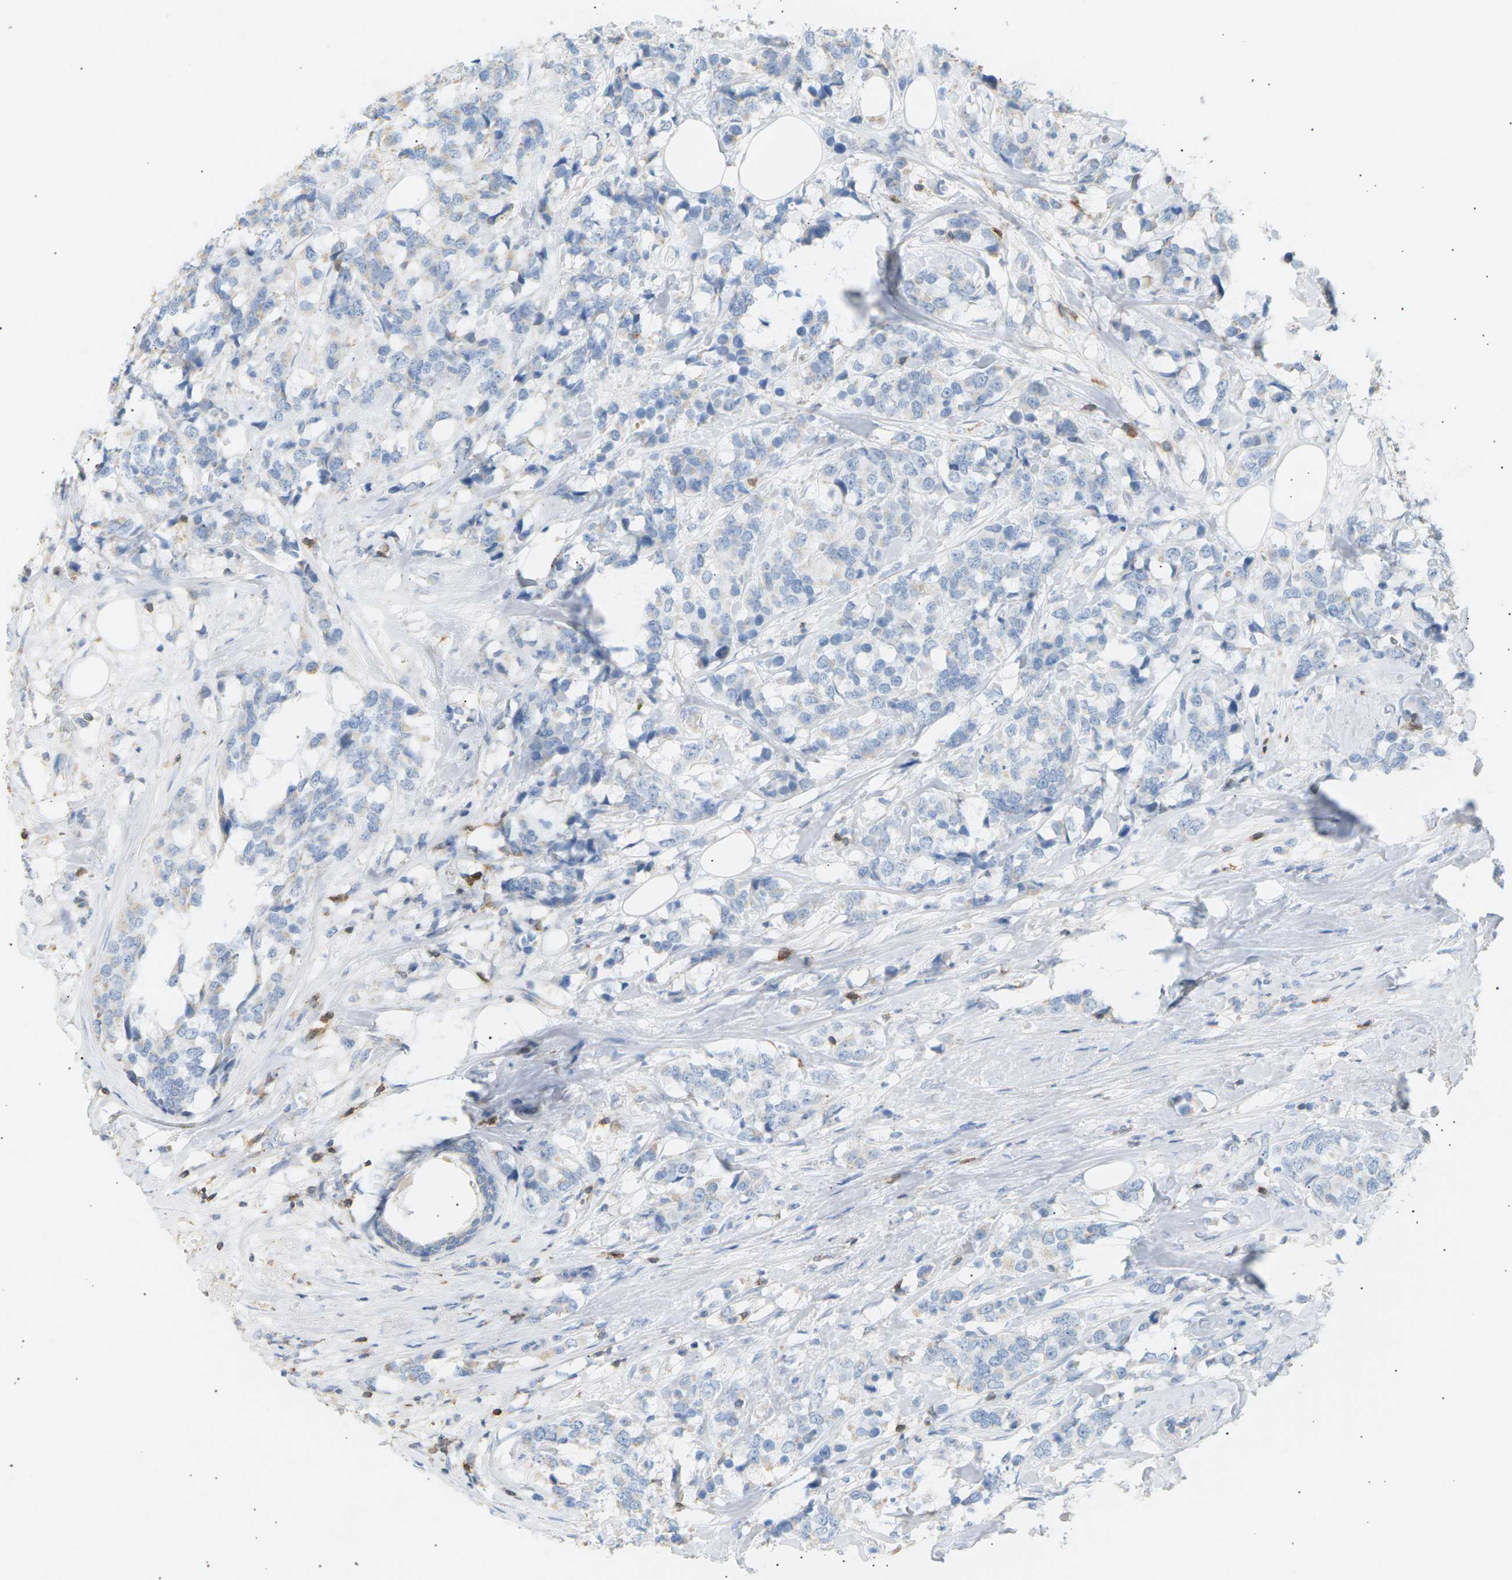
{"staining": {"intensity": "negative", "quantity": "none", "location": "none"}, "tissue": "breast cancer", "cell_type": "Tumor cells", "image_type": "cancer", "snomed": [{"axis": "morphology", "description": "Lobular carcinoma"}, {"axis": "topography", "description": "Breast"}], "caption": "Immunohistochemical staining of lobular carcinoma (breast) exhibits no significant expression in tumor cells. The staining is performed using DAB brown chromogen with nuclei counter-stained in using hematoxylin.", "gene": "LIME1", "patient": {"sex": "female", "age": 59}}